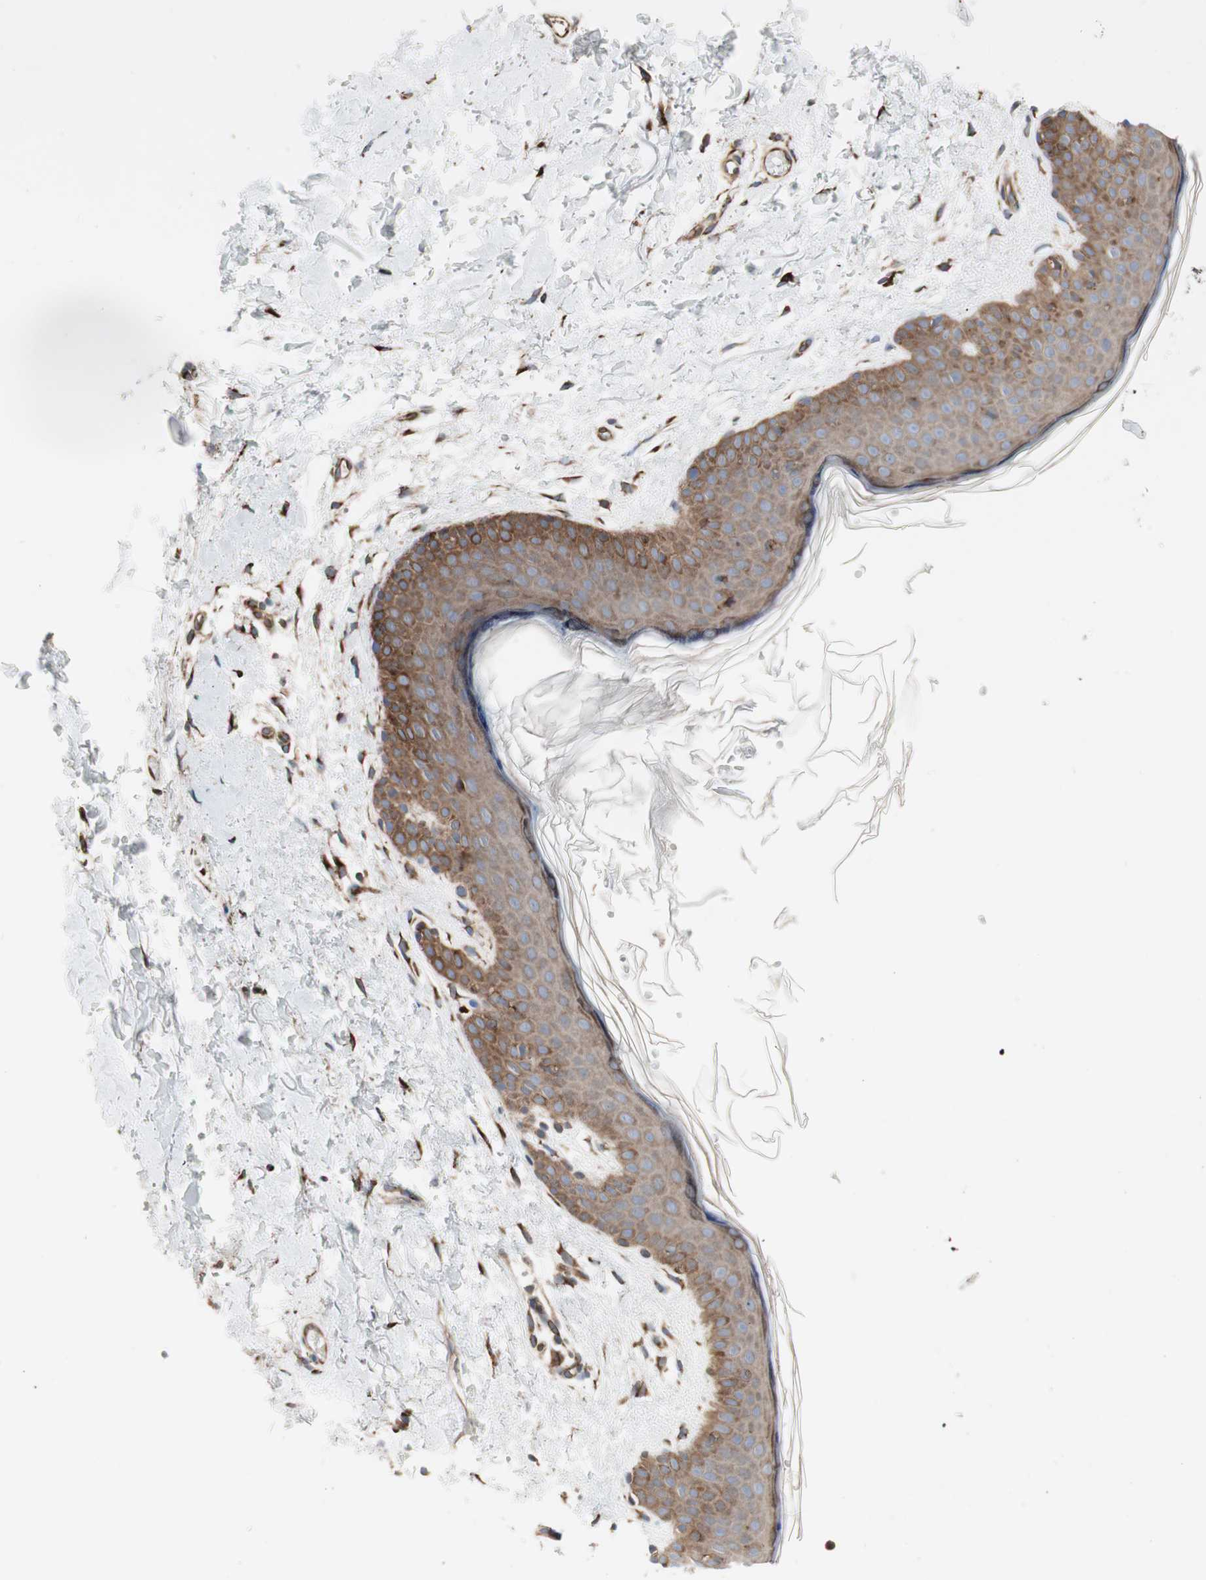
{"staining": {"intensity": "strong", "quantity": ">75%", "location": "cytoplasmic/membranous"}, "tissue": "skin", "cell_type": "Fibroblasts", "image_type": "normal", "snomed": [{"axis": "morphology", "description": "Normal tissue, NOS"}, {"axis": "topography", "description": "Skin"}], "caption": "About >75% of fibroblasts in benign skin demonstrate strong cytoplasmic/membranous protein positivity as visualized by brown immunohistochemical staining.", "gene": "H6PD", "patient": {"sex": "female", "age": 56}}